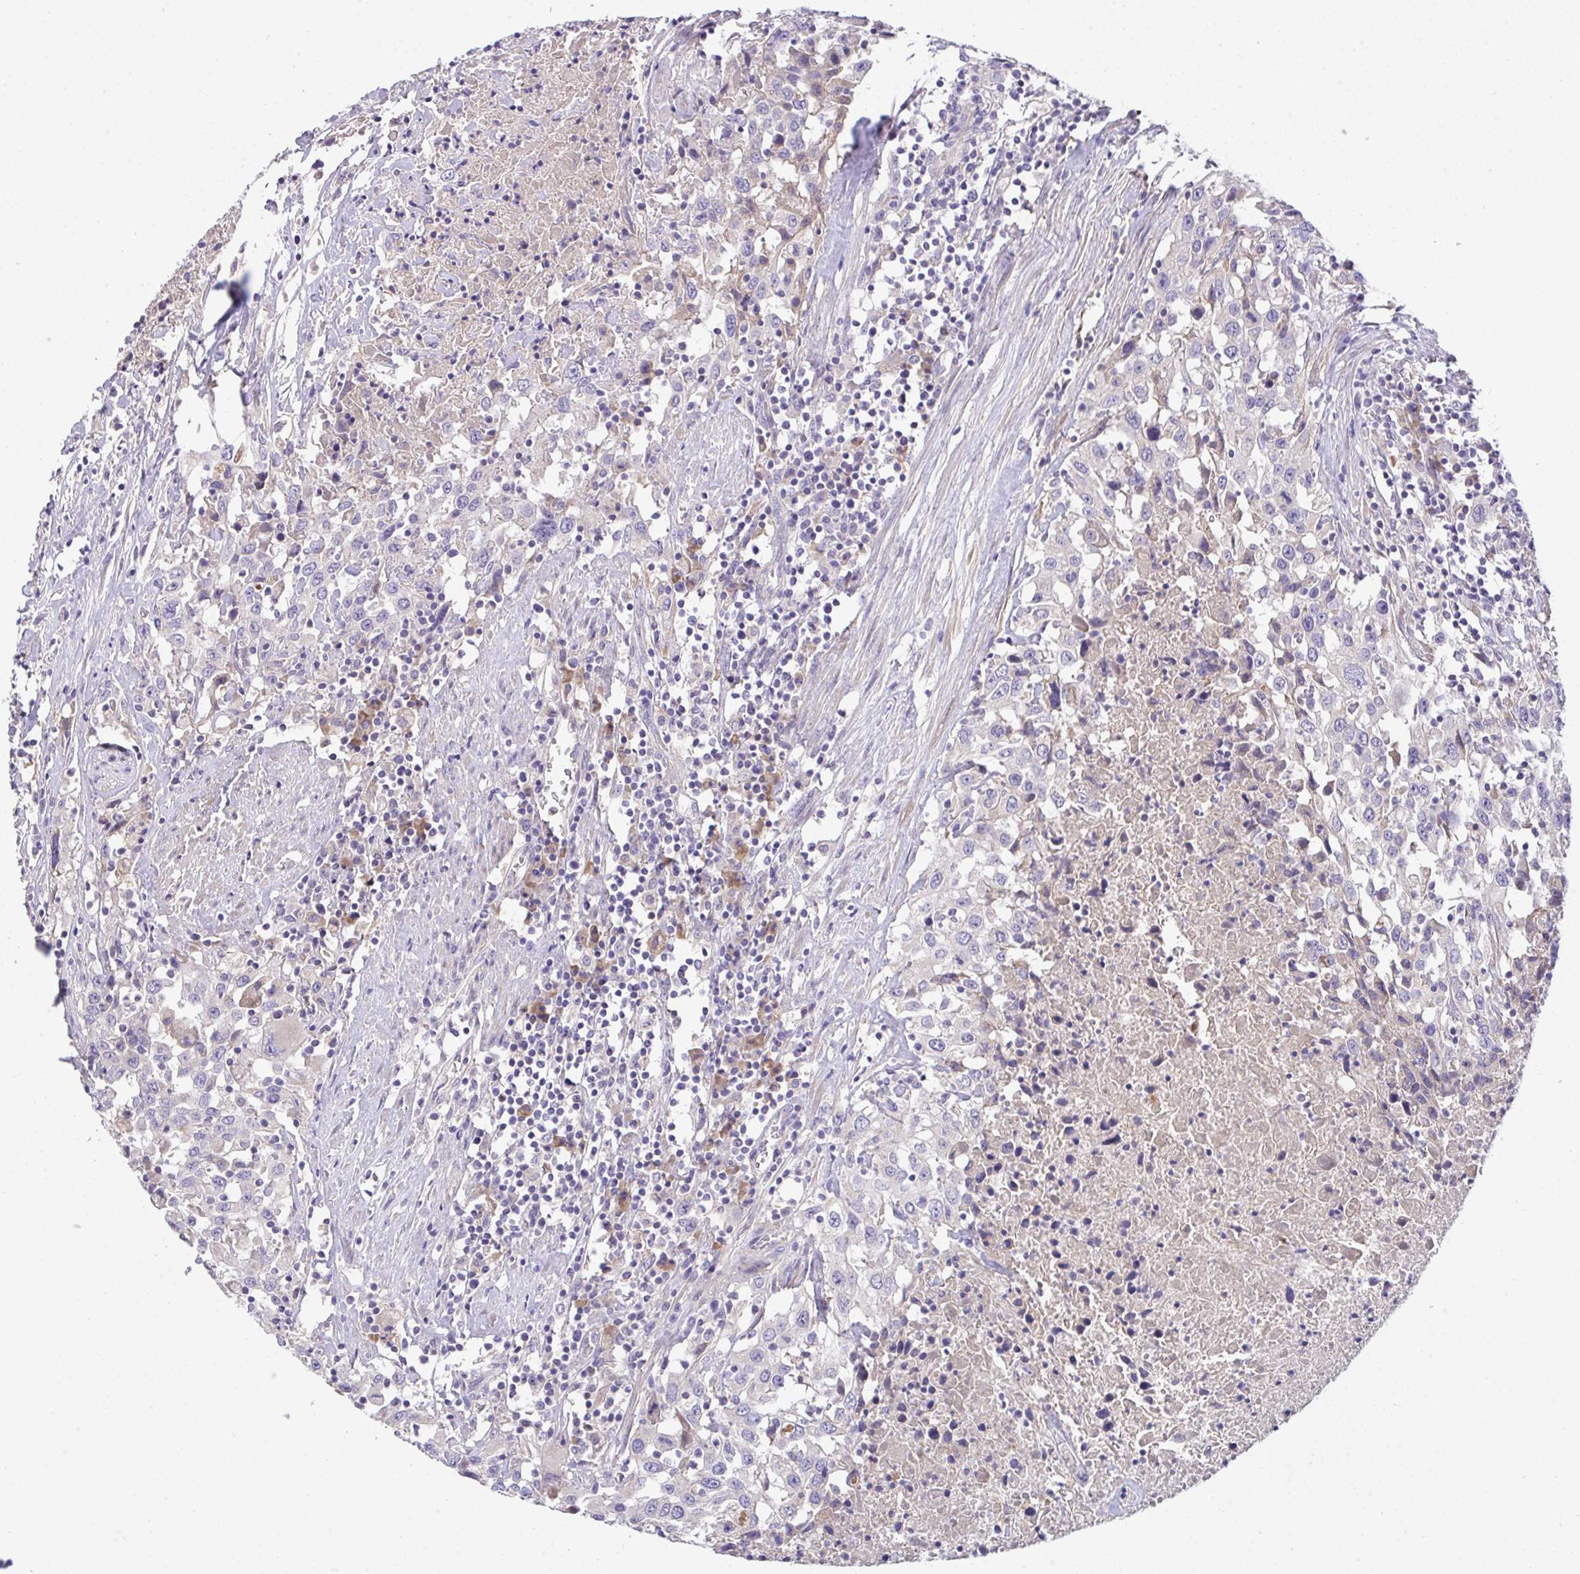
{"staining": {"intensity": "negative", "quantity": "none", "location": "none"}, "tissue": "urothelial cancer", "cell_type": "Tumor cells", "image_type": "cancer", "snomed": [{"axis": "morphology", "description": "Urothelial carcinoma, High grade"}, {"axis": "topography", "description": "Urinary bladder"}], "caption": "Protein analysis of urothelial cancer demonstrates no significant positivity in tumor cells. (Stains: DAB immunohistochemistry (IHC) with hematoxylin counter stain, Microscopy: brightfield microscopy at high magnification).", "gene": "ZNF581", "patient": {"sex": "male", "age": 61}}